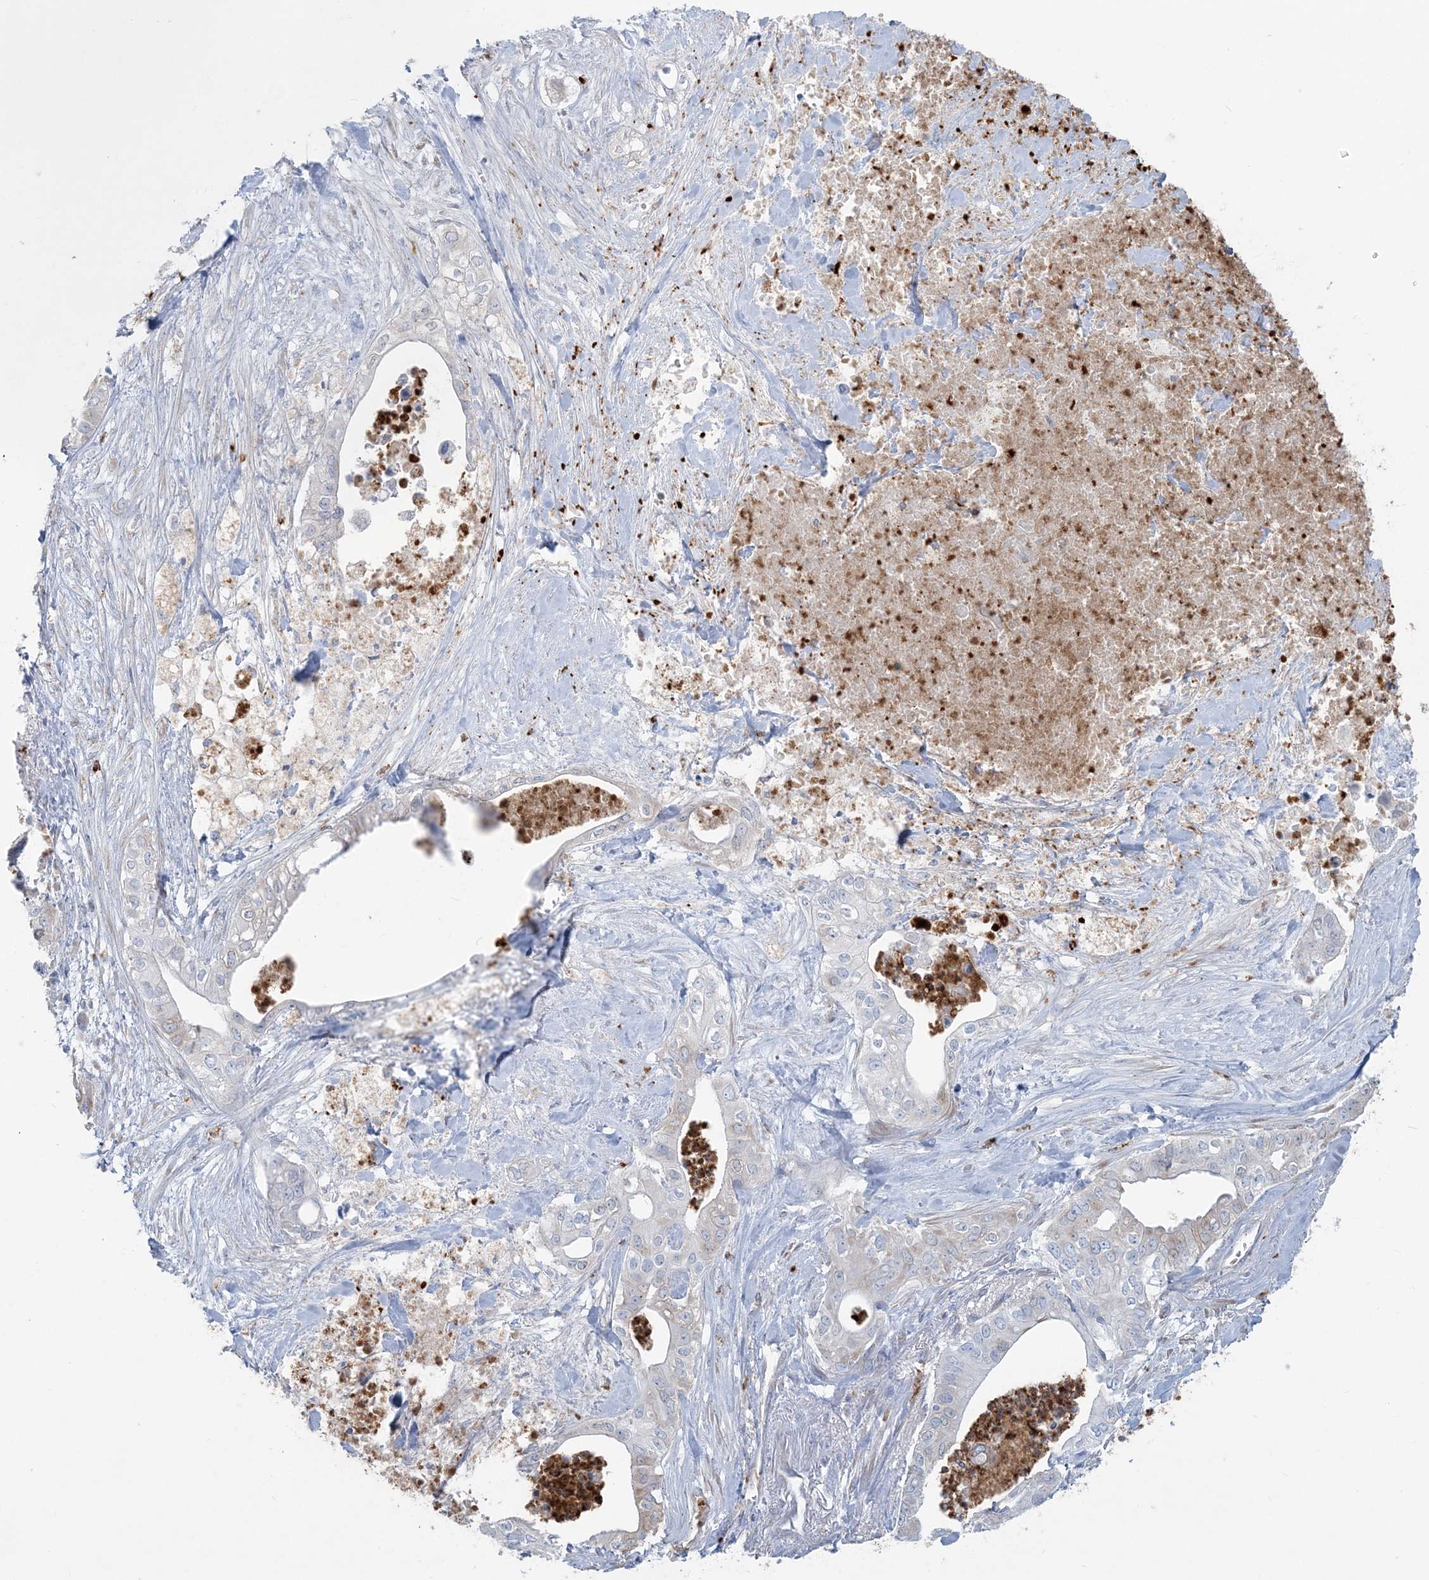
{"staining": {"intensity": "negative", "quantity": "none", "location": "none"}, "tissue": "pancreatic cancer", "cell_type": "Tumor cells", "image_type": "cancer", "snomed": [{"axis": "morphology", "description": "Adenocarcinoma, NOS"}, {"axis": "topography", "description": "Pancreas"}], "caption": "The histopathology image reveals no staining of tumor cells in pancreatic cancer.", "gene": "CCNJ", "patient": {"sex": "female", "age": 78}}